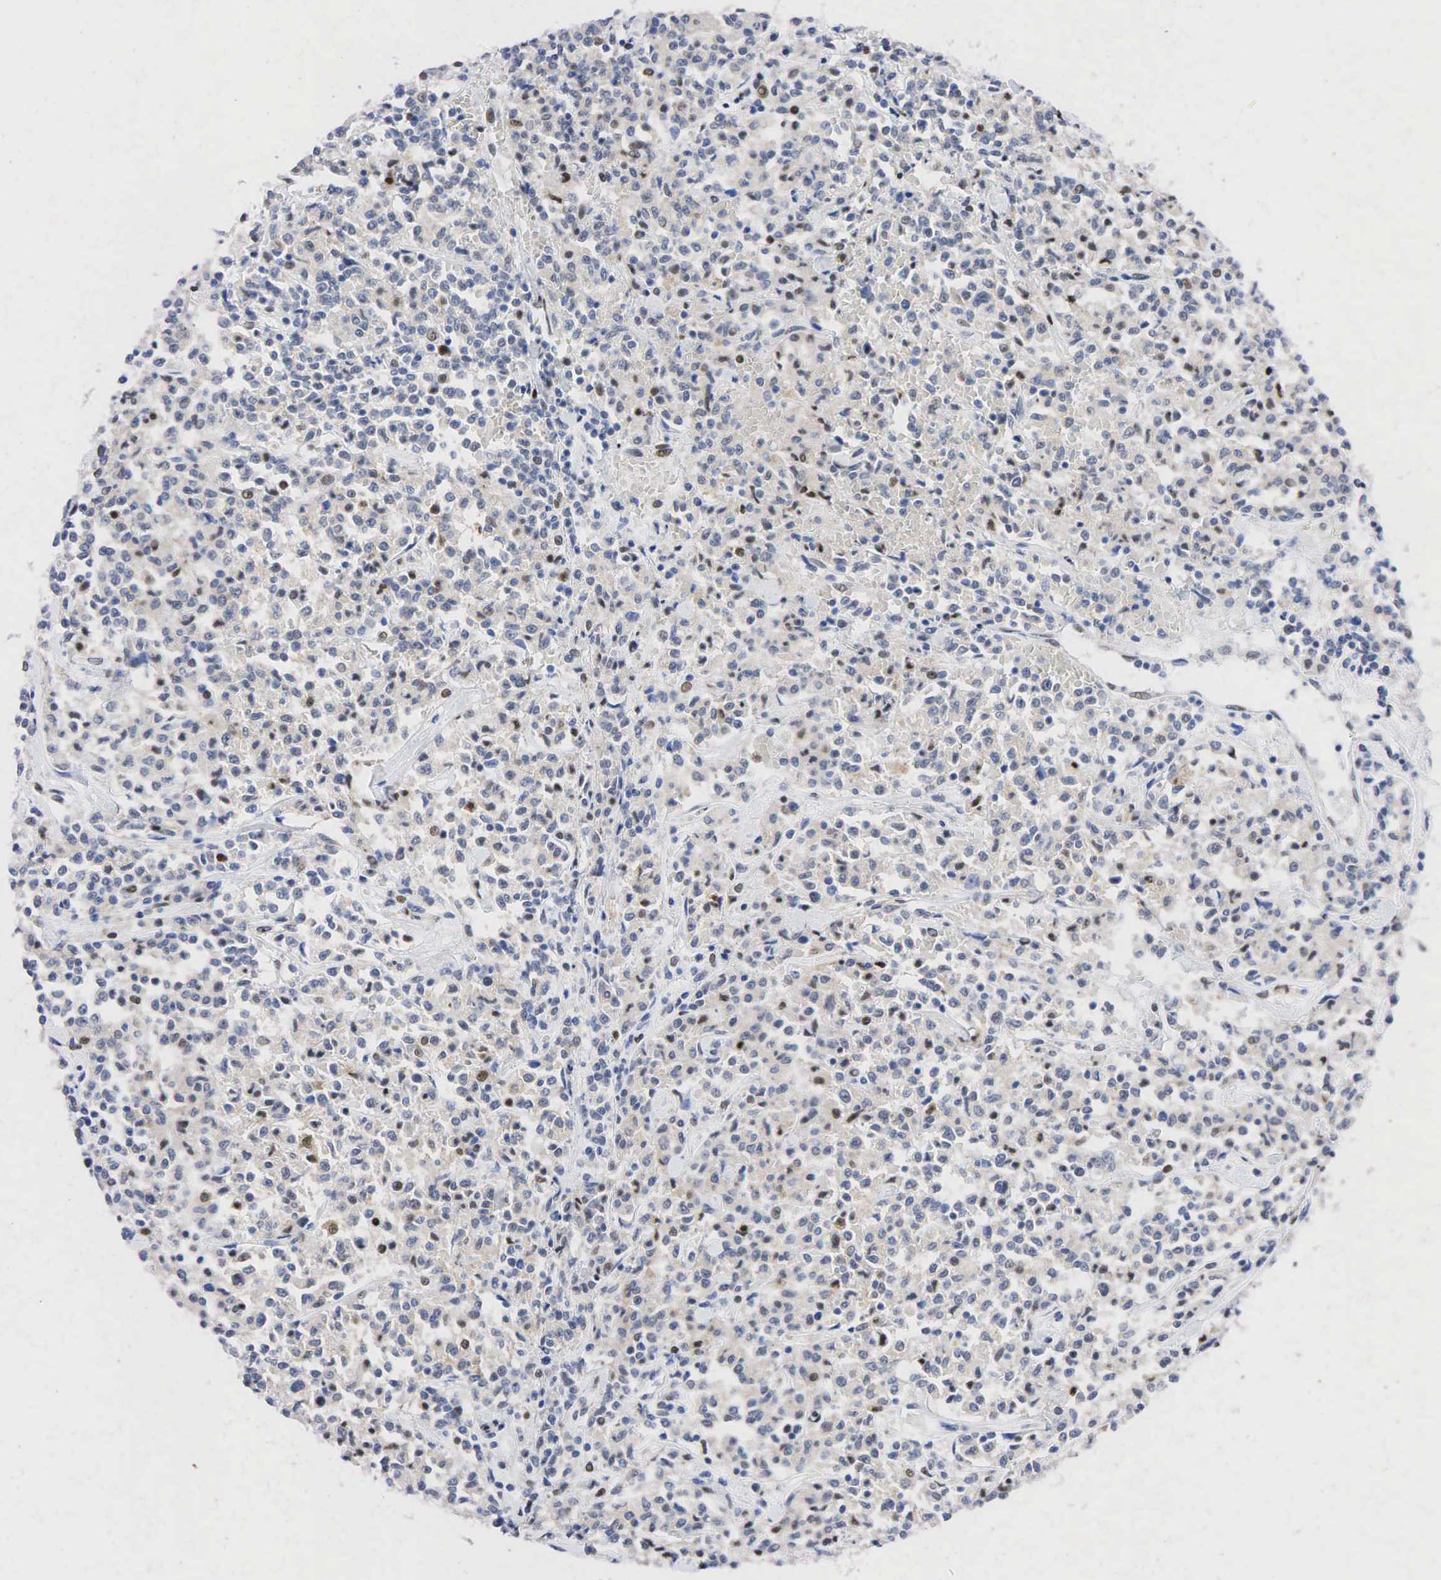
{"staining": {"intensity": "moderate", "quantity": "25%-75%", "location": "cytoplasmic/membranous,nuclear"}, "tissue": "lymphoma", "cell_type": "Tumor cells", "image_type": "cancer", "snomed": [{"axis": "morphology", "description": "Malignant lymphoma, non-Hodgkin's type, Low grade"}, {"axis": "topography", "description": "Small intestine"}], "caption": "Low-grade malignant lymphoma, non-Hodgkin's type stained with DAB (3,3'-diaminobenzidine) immunohistochemistry demonstrates medium levels of moderate cytoplasmic/membranous and nuclear expression in approximately 25%-75% of tumor cells.", "gene": "PGR", "patient": {"sex": "female", "age": 59}}